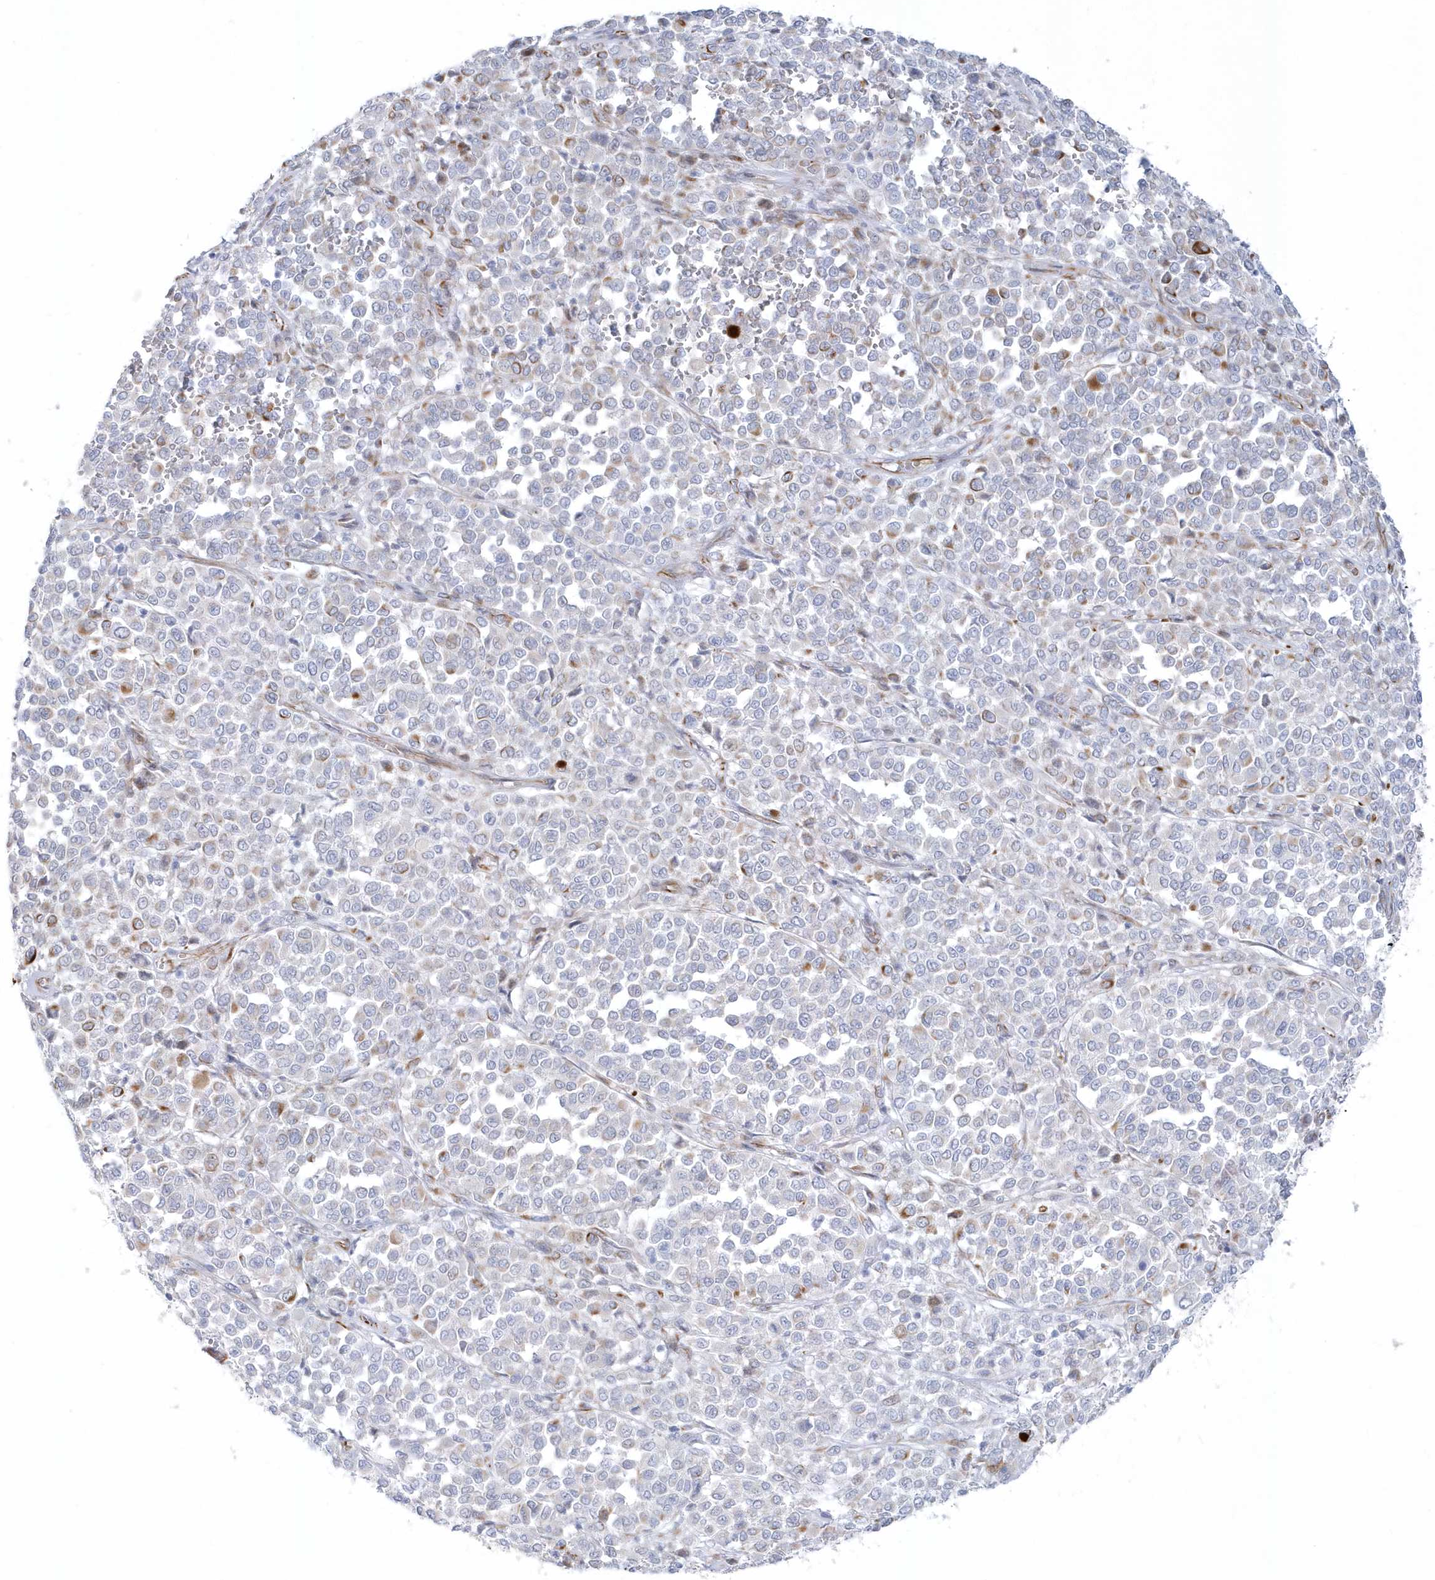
{"staining": {"intensity": "moderate", "quantity": "<25%", "location": "cytoplasmic/membranous"}, "tissue": "melanoma", "cell_type": "Tumor cells", "image_type": "cancer", "snomed": [{"axis": "morphology", "description": "Malignant melanoma, Metastatic site"}, {"axis": "topography", "description": "Pancreas"}], "caption": "Immunohistochemistry image of melanoma stained for a protein (brown), which exhibits low levels of moderate cytoplasmic/membranous staining in about <25% of tumor cells.", "gene": "PPIL6", "patient": {"sex": "female", "age": 30}}